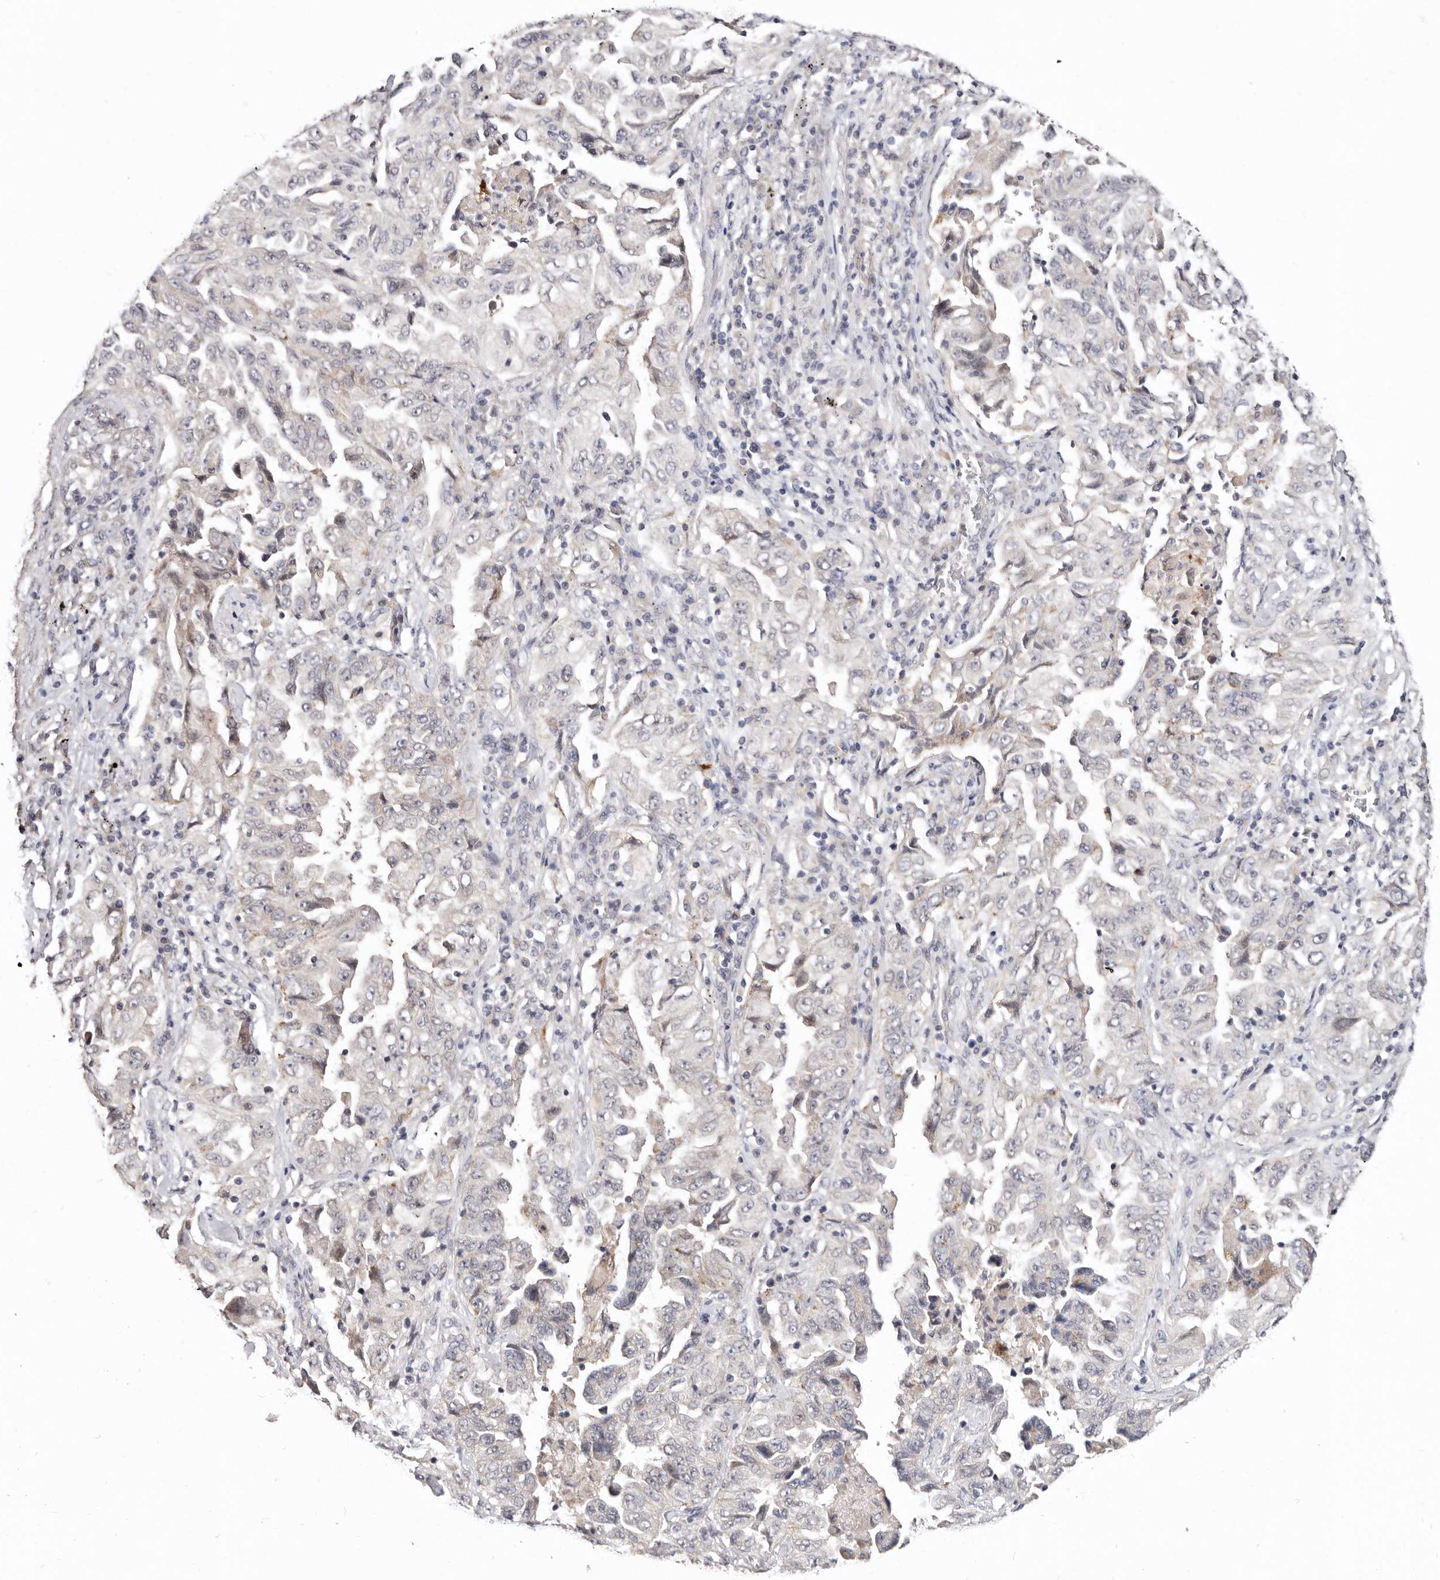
{"staining": {"intensity": "negative", "quantity": "none", "location": "none"}, "tissue": "lung cancer", "cell_type": "Tumor cells", "image_type": "cancer", "snomed": [{"axis": "morphology", "description": "Adenocarcinoma, NOS"}, {"axis": "topography", "description": "Lung"}], "caption": "Lung adenocarcinoma was stained to show a protein in brown. There is no significant expression in tumor cells. The staining was performed using DAB to visualize the protein expression in brown, while the nuclei were stained in blue with hematoxylin (Magnification: 20x).", "gene": "KLHL4", "patient": {"sex": "female", "age": 51}}